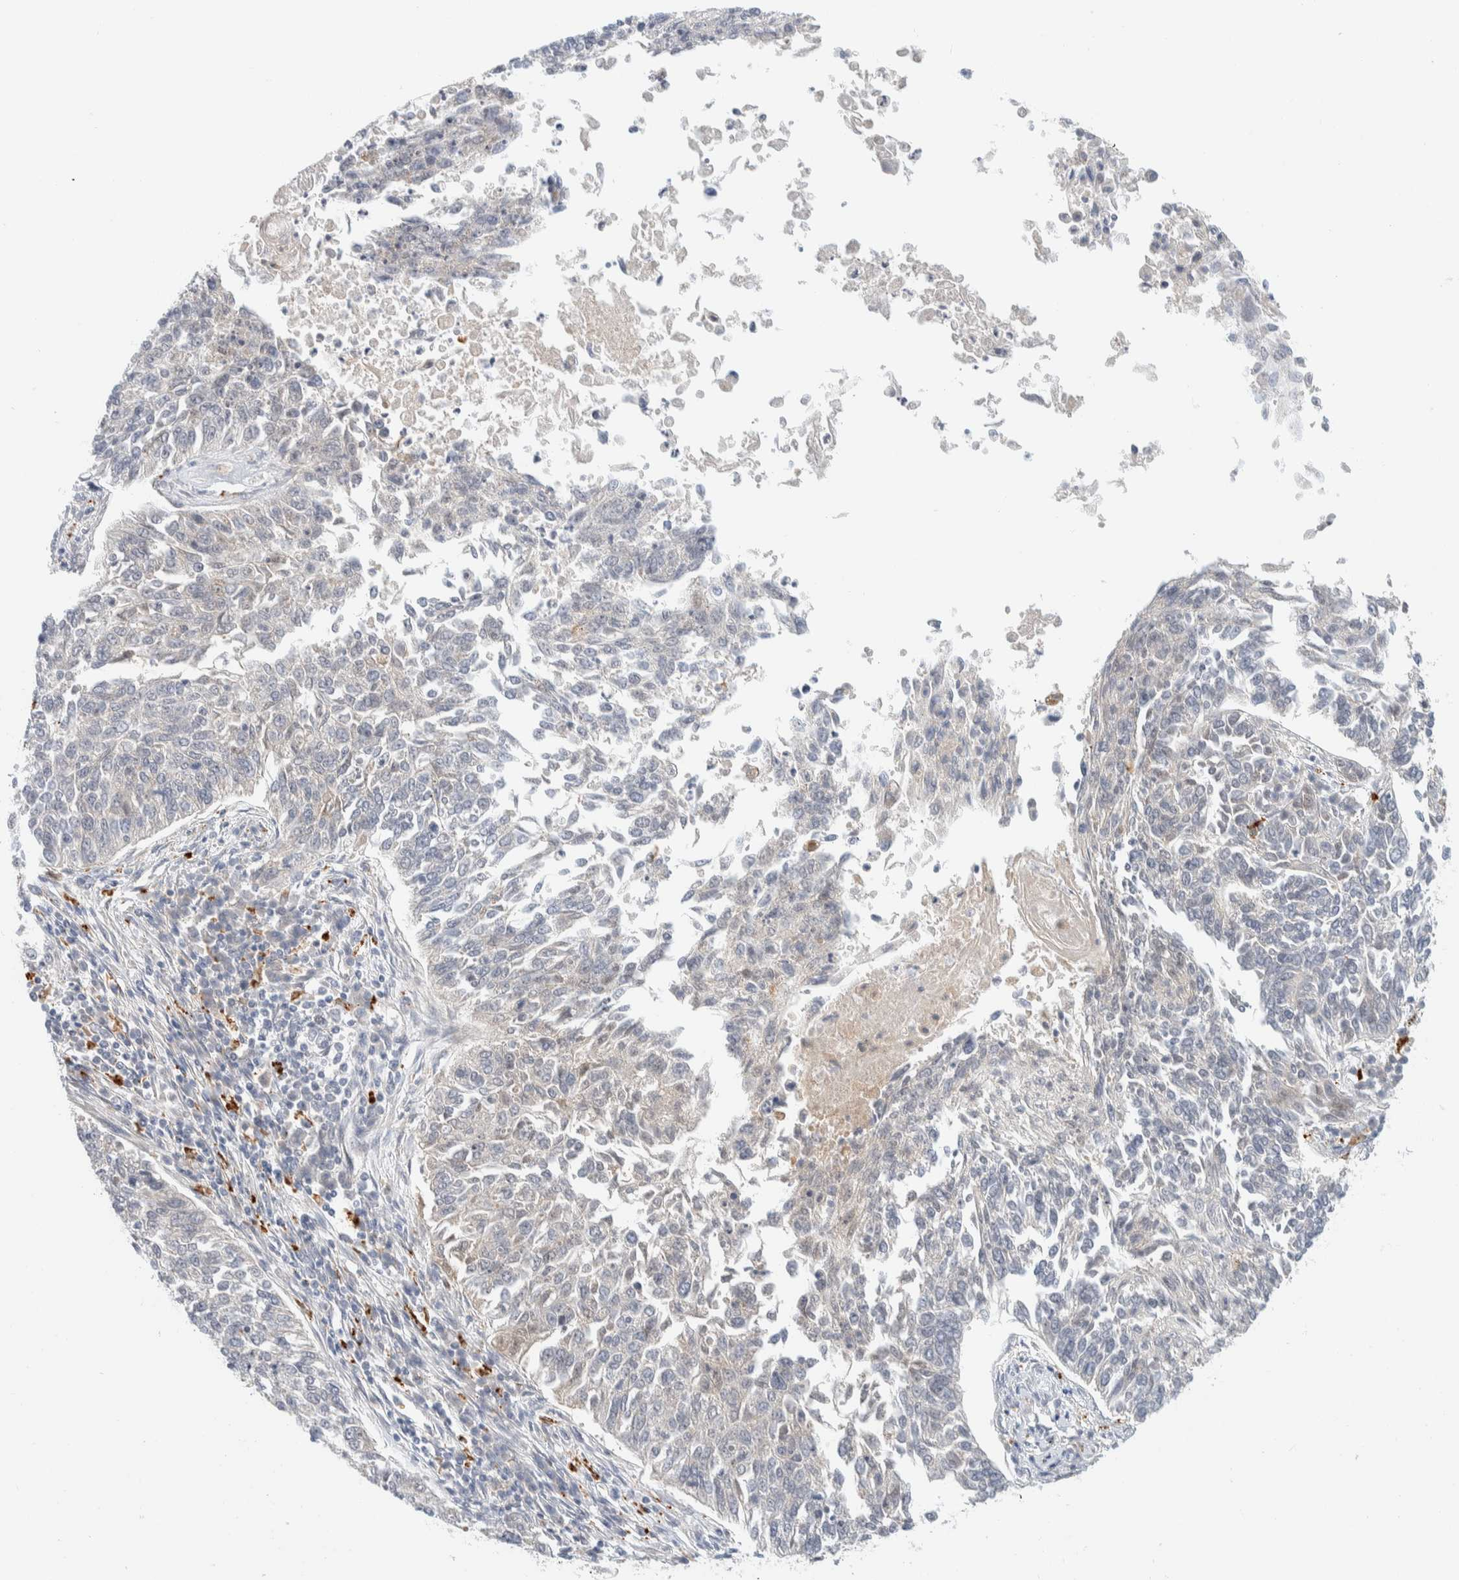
{"staining": {"intensity": "negative", "quantity": "none", "location": "none"}, "tissue": "lung cancer", "cell_type": "Tumor cells", "image_type": "cancer", "snomed": [{"axis": "morphology", "description": "Normal tissue, NOS"}, {"axis": "morphology", "description": "Squamous cell carcinoma, NOS"}, {"axis": "topography", "description": "Cartilage tissue"}, {"axis": "topography", "description": "Bronchus"}, {"axis": "topography", "description": "Lung"}], "caption": "Immunohistochemical staining of human lung cancer displays no significant expression in tumor cells.", "gene": "GCLM", "patient": {"sex": "female", "age": 49}}